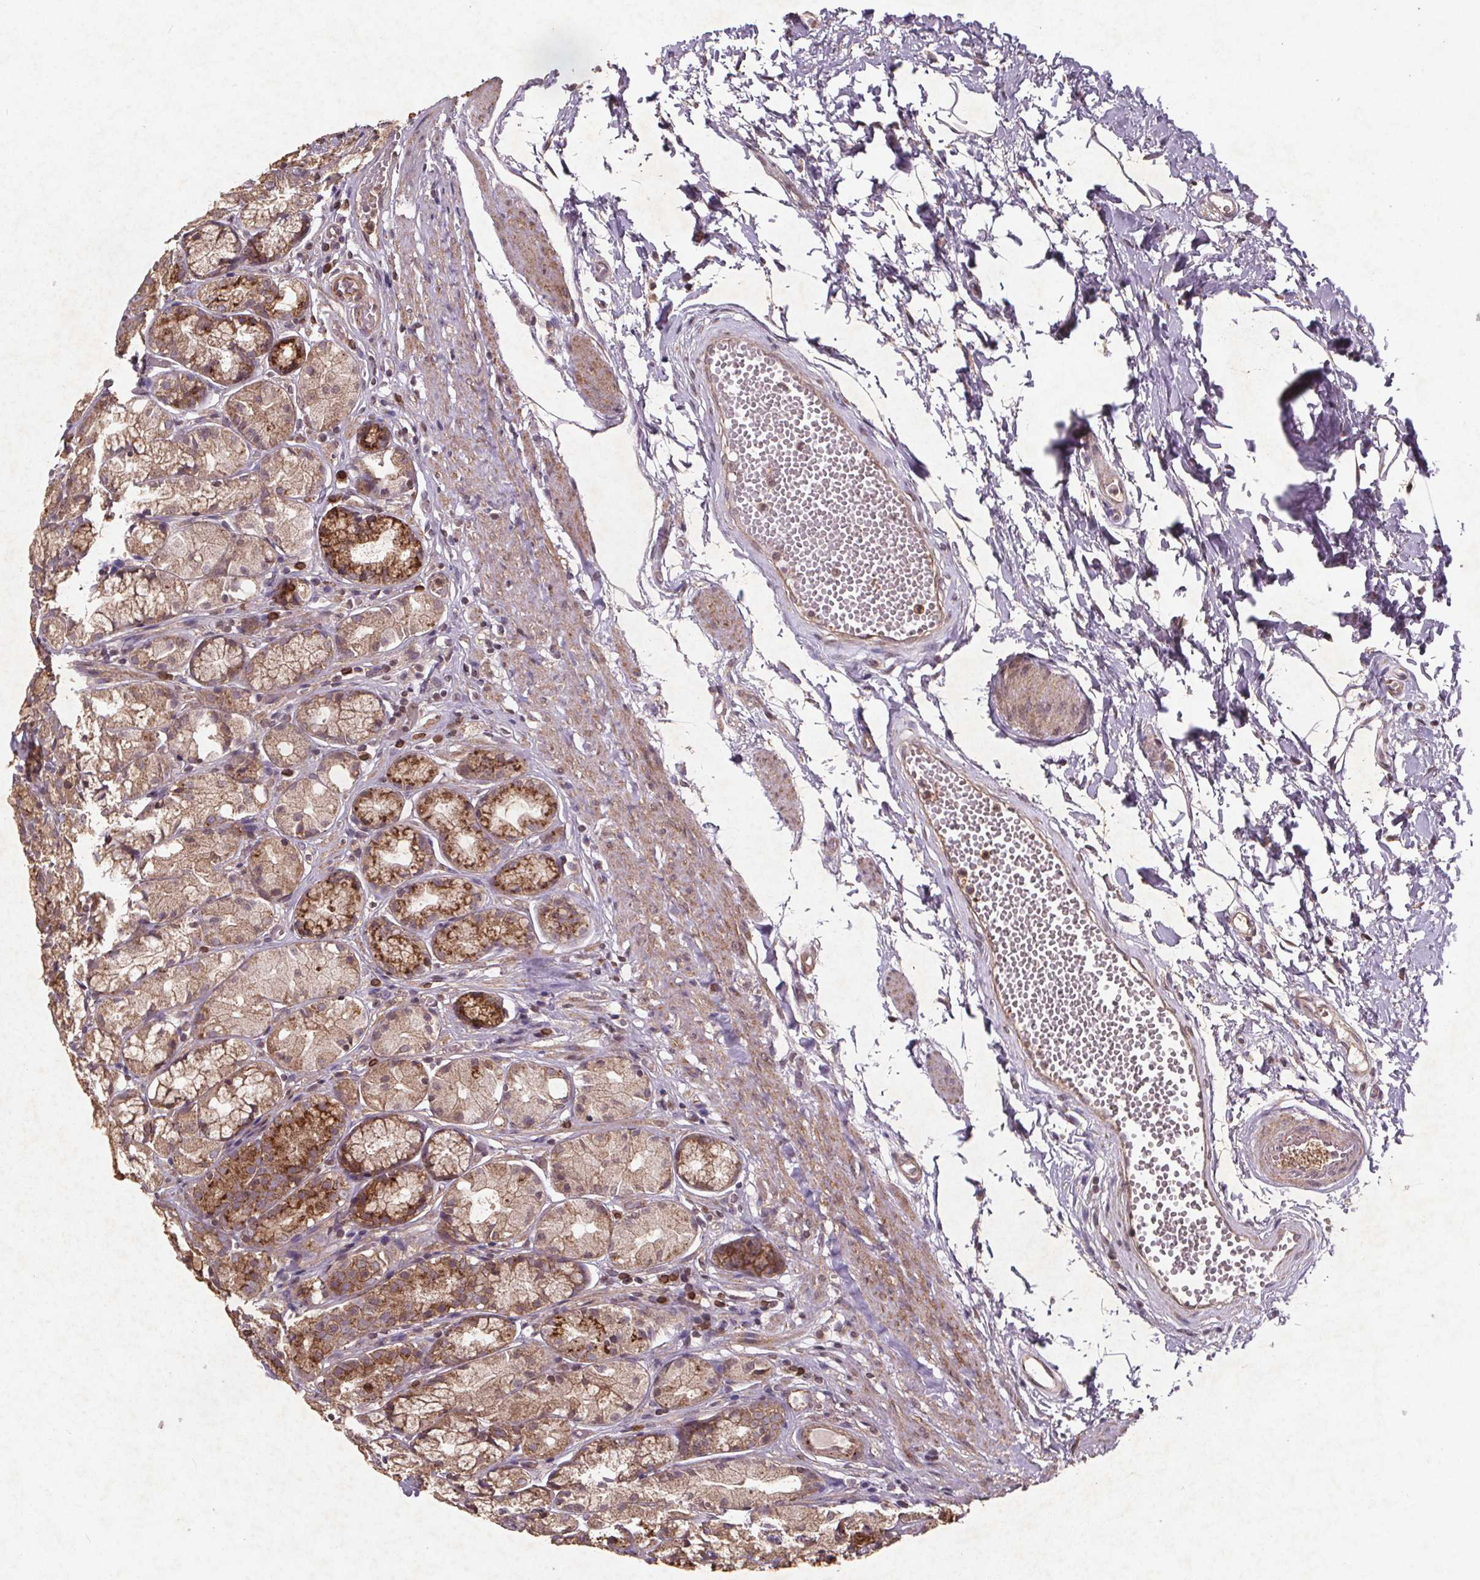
{"staining": {"intensity": "moderate", "quantity": "25%-75%", "location": "cytoplasmic/membranous"}, "tissue": "stomach", "cell_type": "Glandular cells", "image_type": "normal", "snomed": [{"axis": "morphology", "description": "Normal tissue, NOS"}, {"axis": "topography", "description": "Stomach"}], "caption": "Glandular cells display moderate cytoplasmic/membranous staining in approximately 25%-75% of cells in benign stomach. Nuclei are stained in blue.", "gene": "STRN3", "patient": {"sex": "male", "age": 70}}